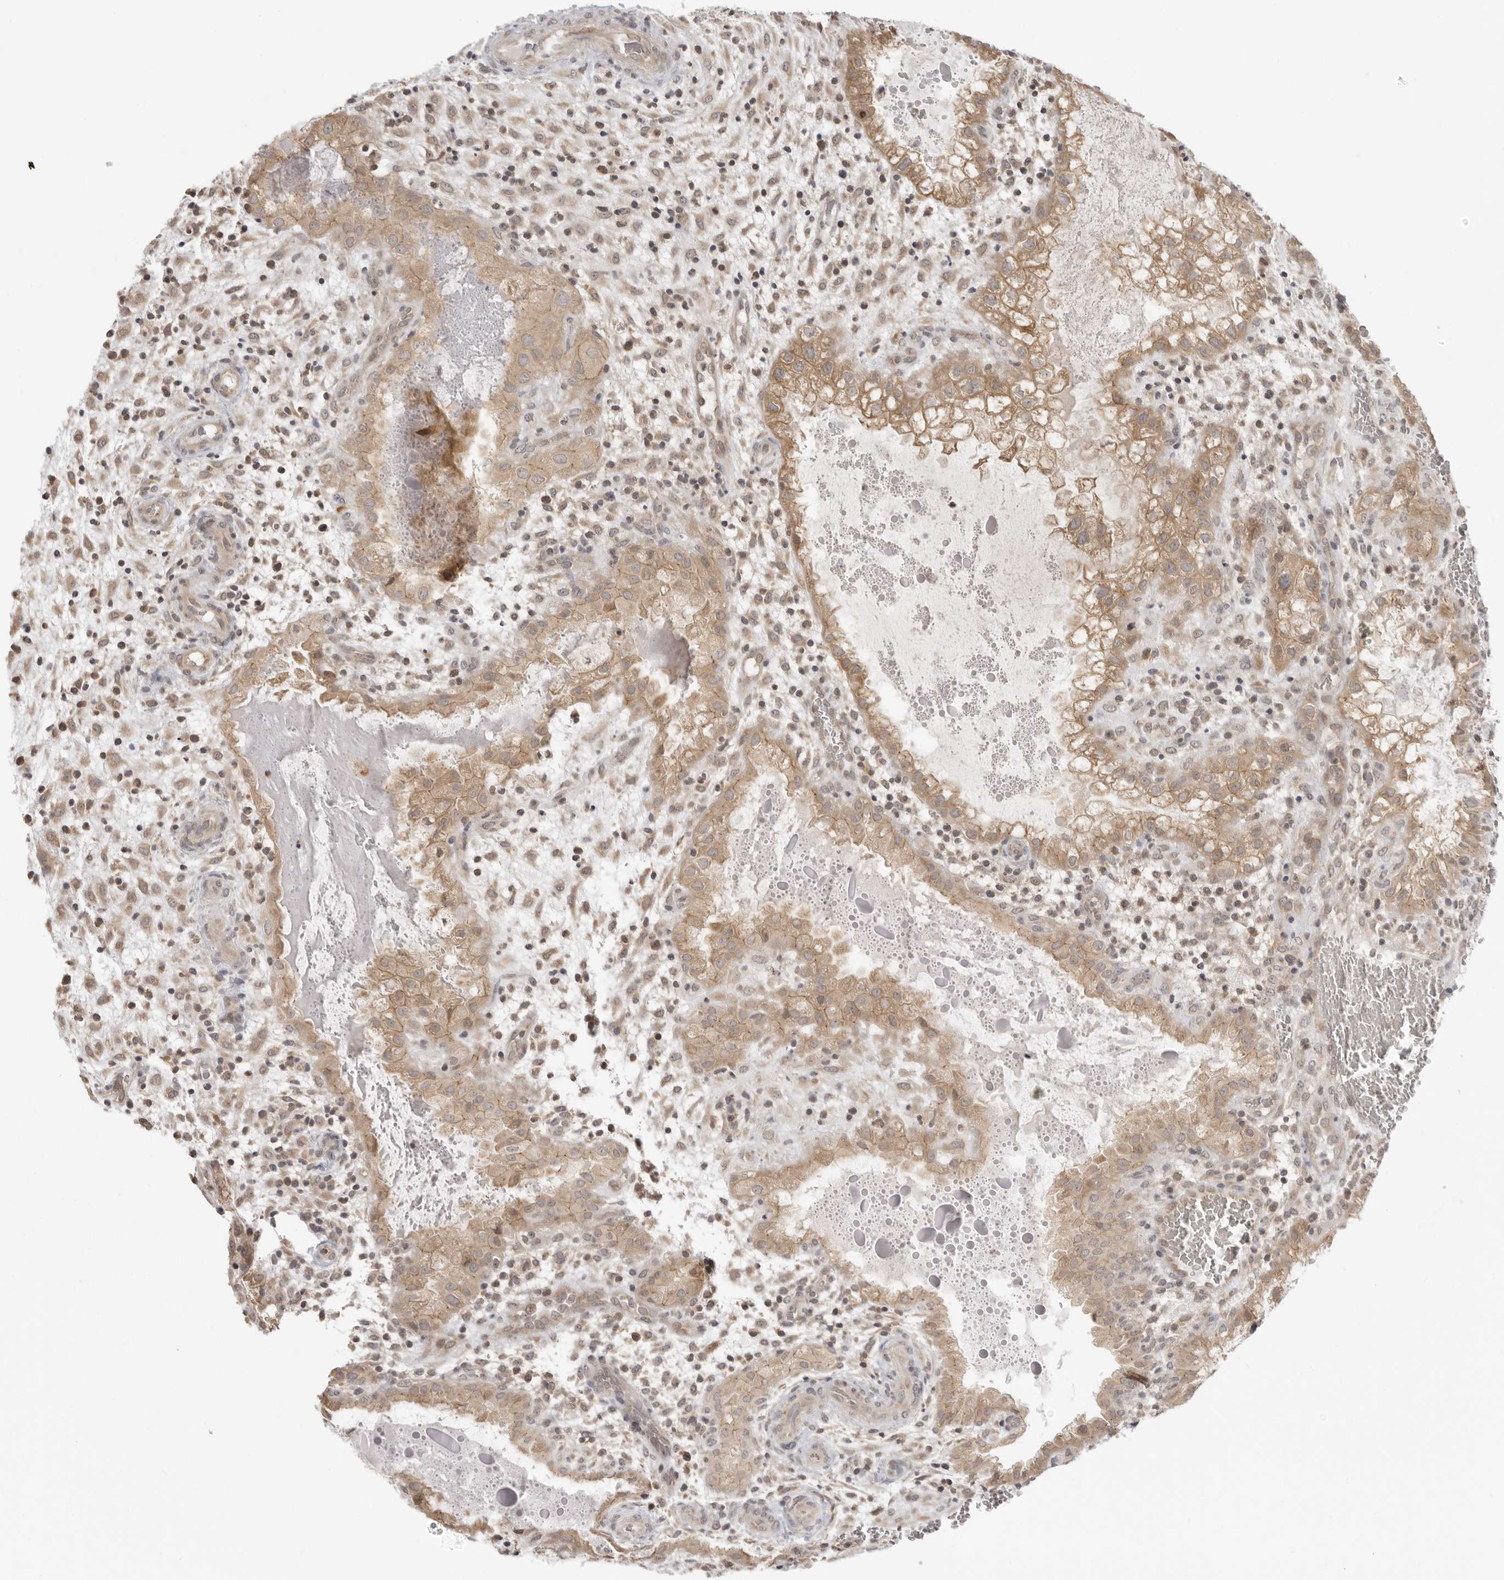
{"staining": {"intensity": "strong", "quantity": ">75%", "location": "cytoplasmic/membranous"}, "tissue": "placenta", "cell_type": "Decidual cells", "image_type": "normal", "snomed": [{"axis": "morphology", "description": "Normal tissue, NOS"}, {"axis": "topography", "description": "Placenta"}], "caption": "High-magnification brightfield microscopy of normal placenta stained with DAB (3,3'-diaminobenzidine) (brown) and counterstained with hematoxylin (blue). decidual cells exhibit strong cytoplasmic/membranous staining is seen in approximately>75% of cells.", "gene": "PRRC2A", "patient": {"sex": "female", "age": 35}}